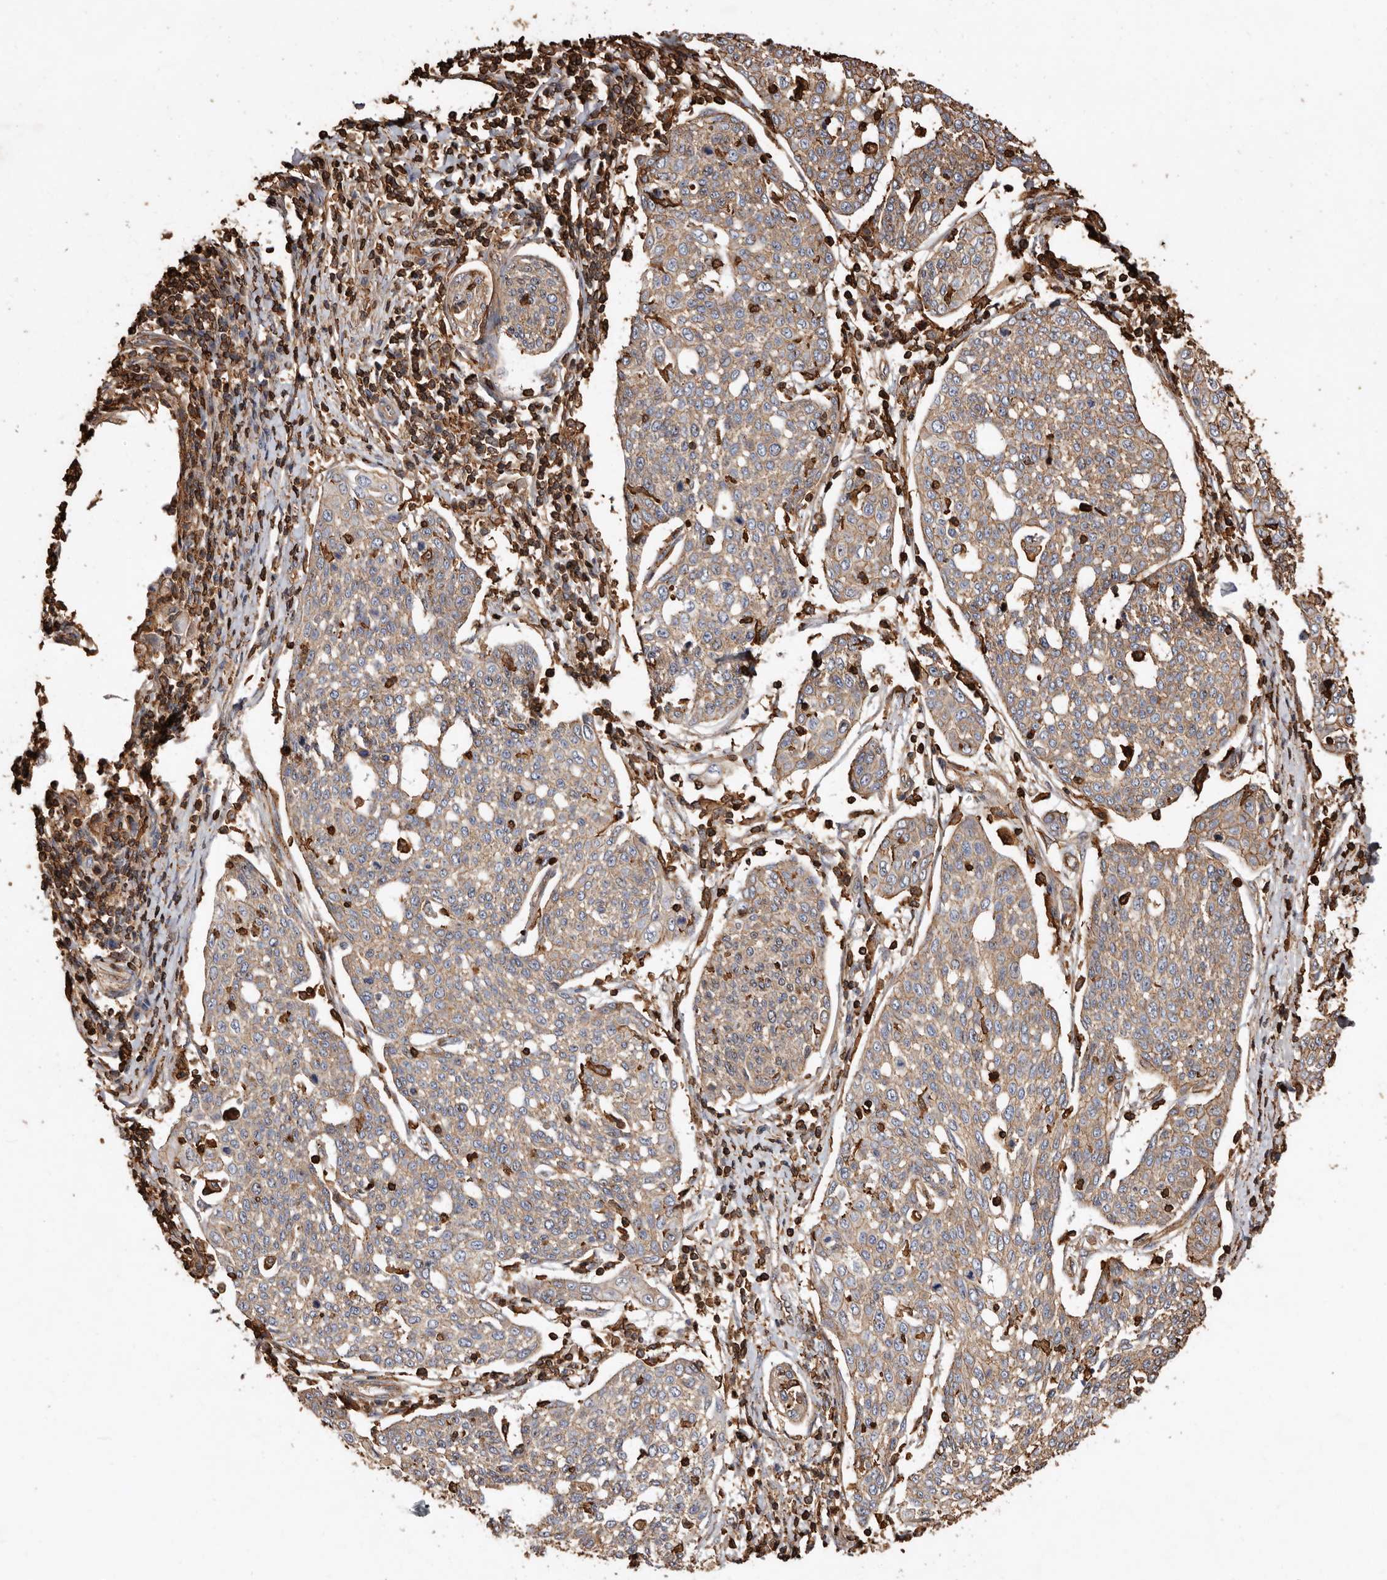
{"staining": {"intensity": "weak", "quantity": ">75%", "location": "cytoplasmic/membranous"}, "tissue": "cervical cancer", "cell_type": "Tumor cells", "image_type": "cancer", "snomed": [{"axis": "morphology", "description": "Squamous cell carcinoma, NOS"}, {"axis": "topography", "description": "Cervix"}], "caption": "Immunohistochemistry (IHC) histopathology image of neoplastic tissue: human cervical cancer (squamous cell carcinoma) stained using immunohistochemistry exhibits low levels of weak protein expression localized specifically in the cytoplasmic/membranous of tumor cells, appearing as a cytoplasmic/membranous brown color.", "gene": "COQ8B", "patient": {"sex": "female", "age": 34}}